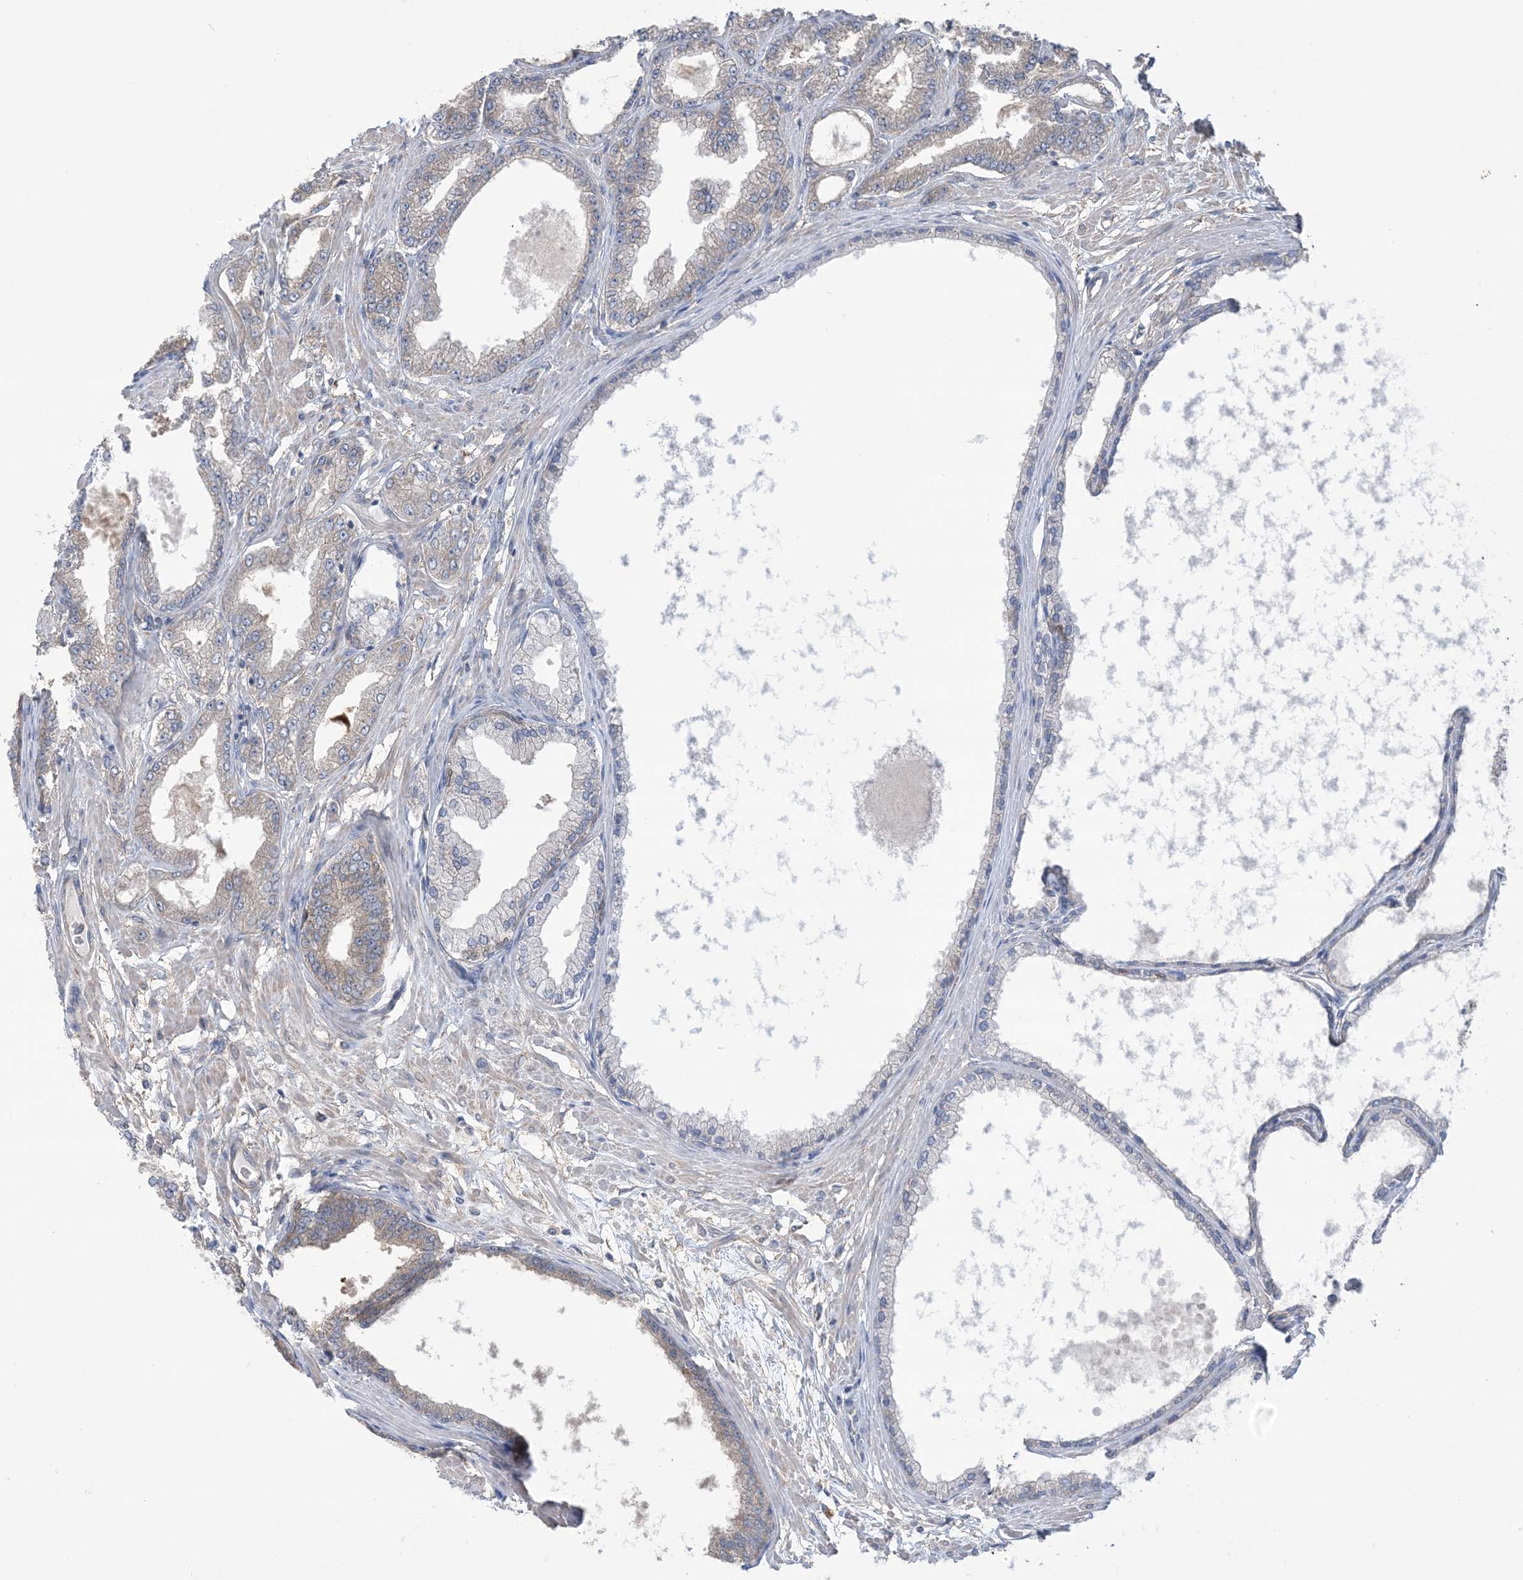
{"staining": {"intensity": "weak", "quantity": "<25%", "location": "cytoplasmic/membranous"}, "tissue": "prostate cancer", "cell_type": "Tumor cells", "image_type": "cancer", "snomed": [{"axis": "morphology", "description": "Adenocarcinoma, Low grade"}, {"axis": "topography", "description": "Prostate"}], "caption": "High power microscopy histopathology image of an IHC photomicrograph of prostate cancer (adenocarcinoma (low-grade)), revealing no significant staining in tumor cells. (IHC, brightfield microscopy, high magnification).", "gene": "CCNY", "patient": {"sex": "male", "age": 63}}